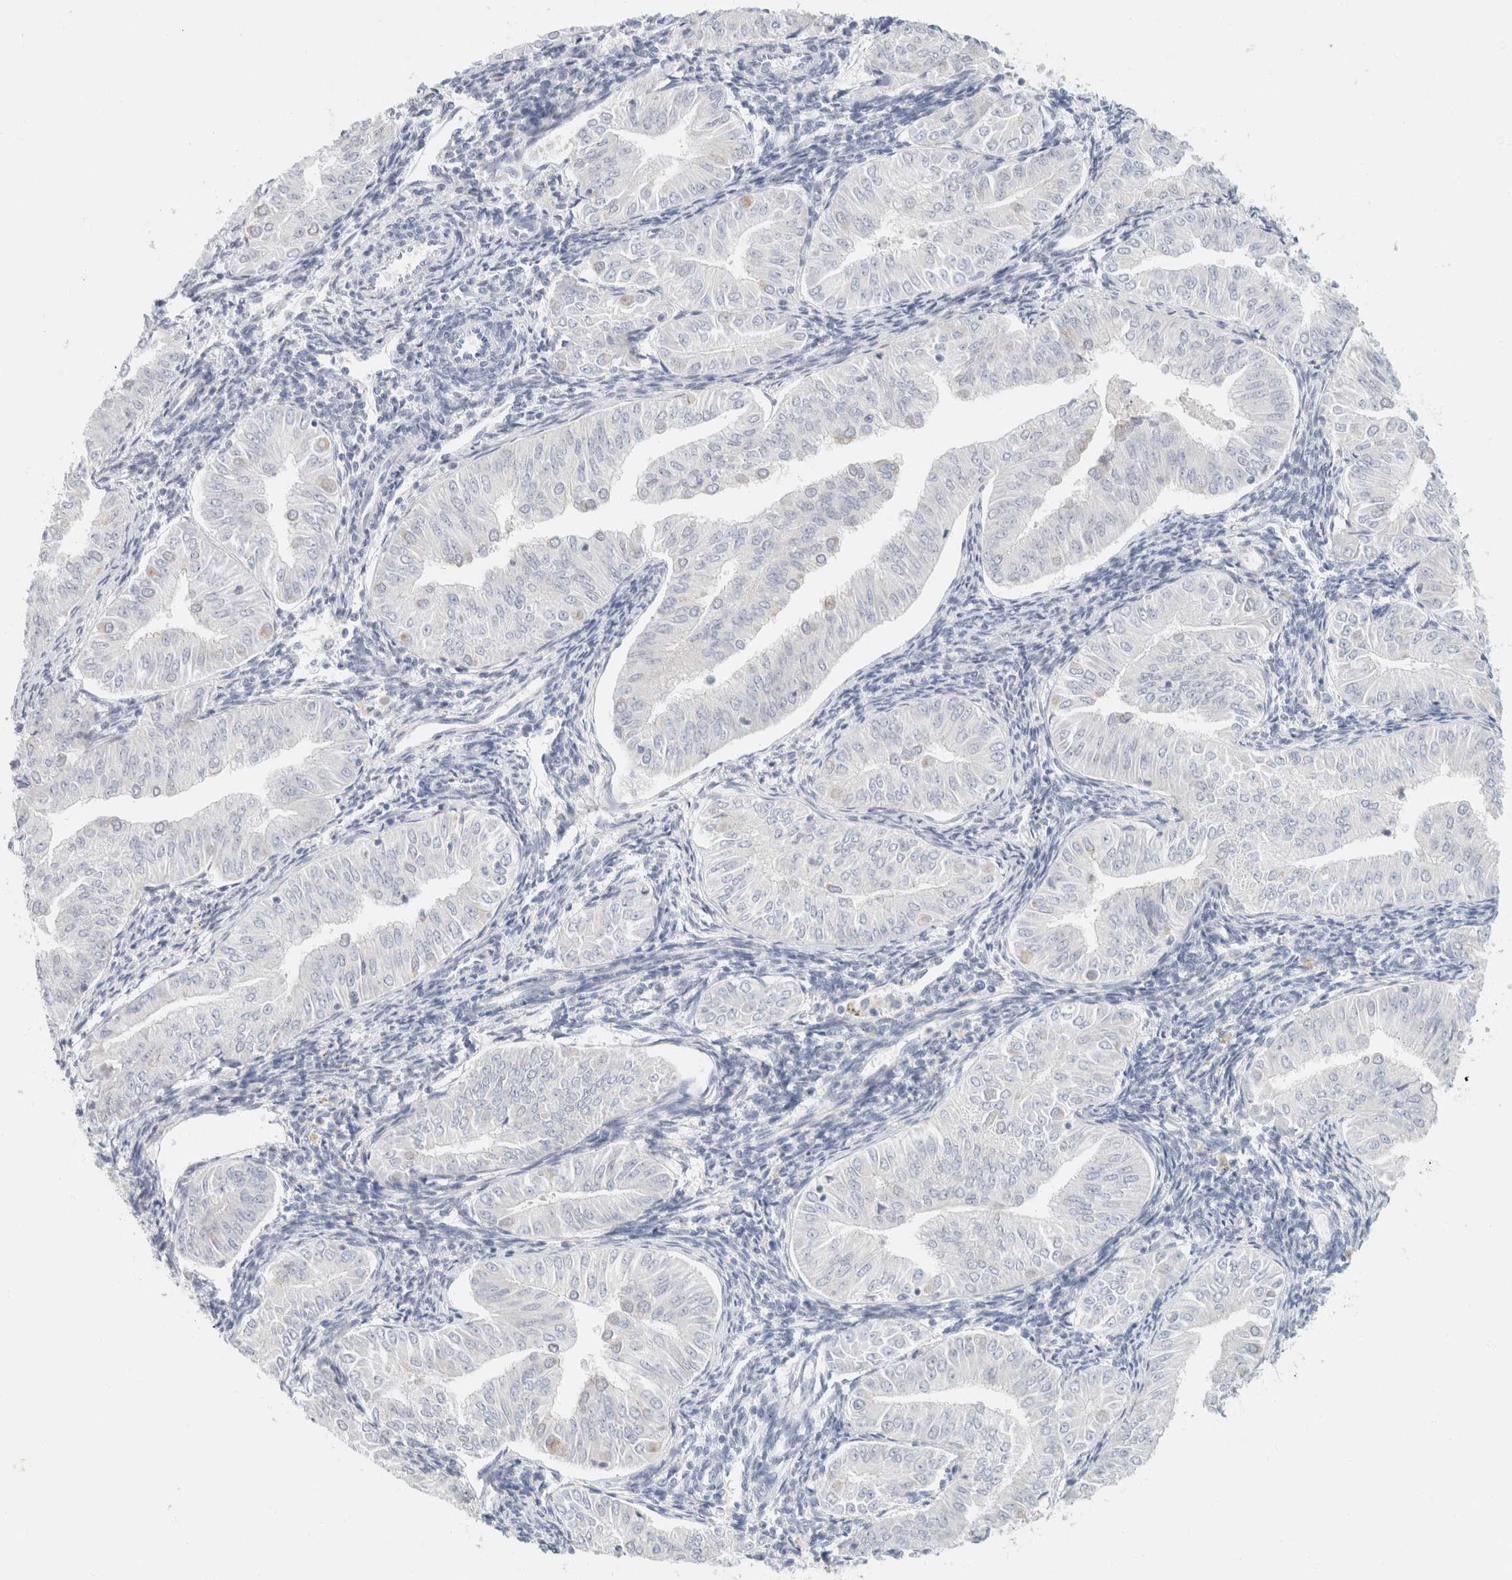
{"staining": {"intensity": "negative", "quantity": "none", "location": "none"}, "tissue": "endometrial cancer", "cell_type": "Tumor cells", "image_type": "cancer", "snomed": [{"axis": "morphology", "description": "Normal tissue, NOS"}, {"axis": "morphology", "description": "Adenocarcinoma, NOS"}, {"axis": "topography", "description": "Endometrium"}], "caption": "DAB (3,3'-diaminobenzidine) immunohistochemical staining of human adenocarcinoma (endometrial) displays no significant positivity in tumor cells.", "gene": "KRT20", "patient": {"sex": "female", "age": 53}}